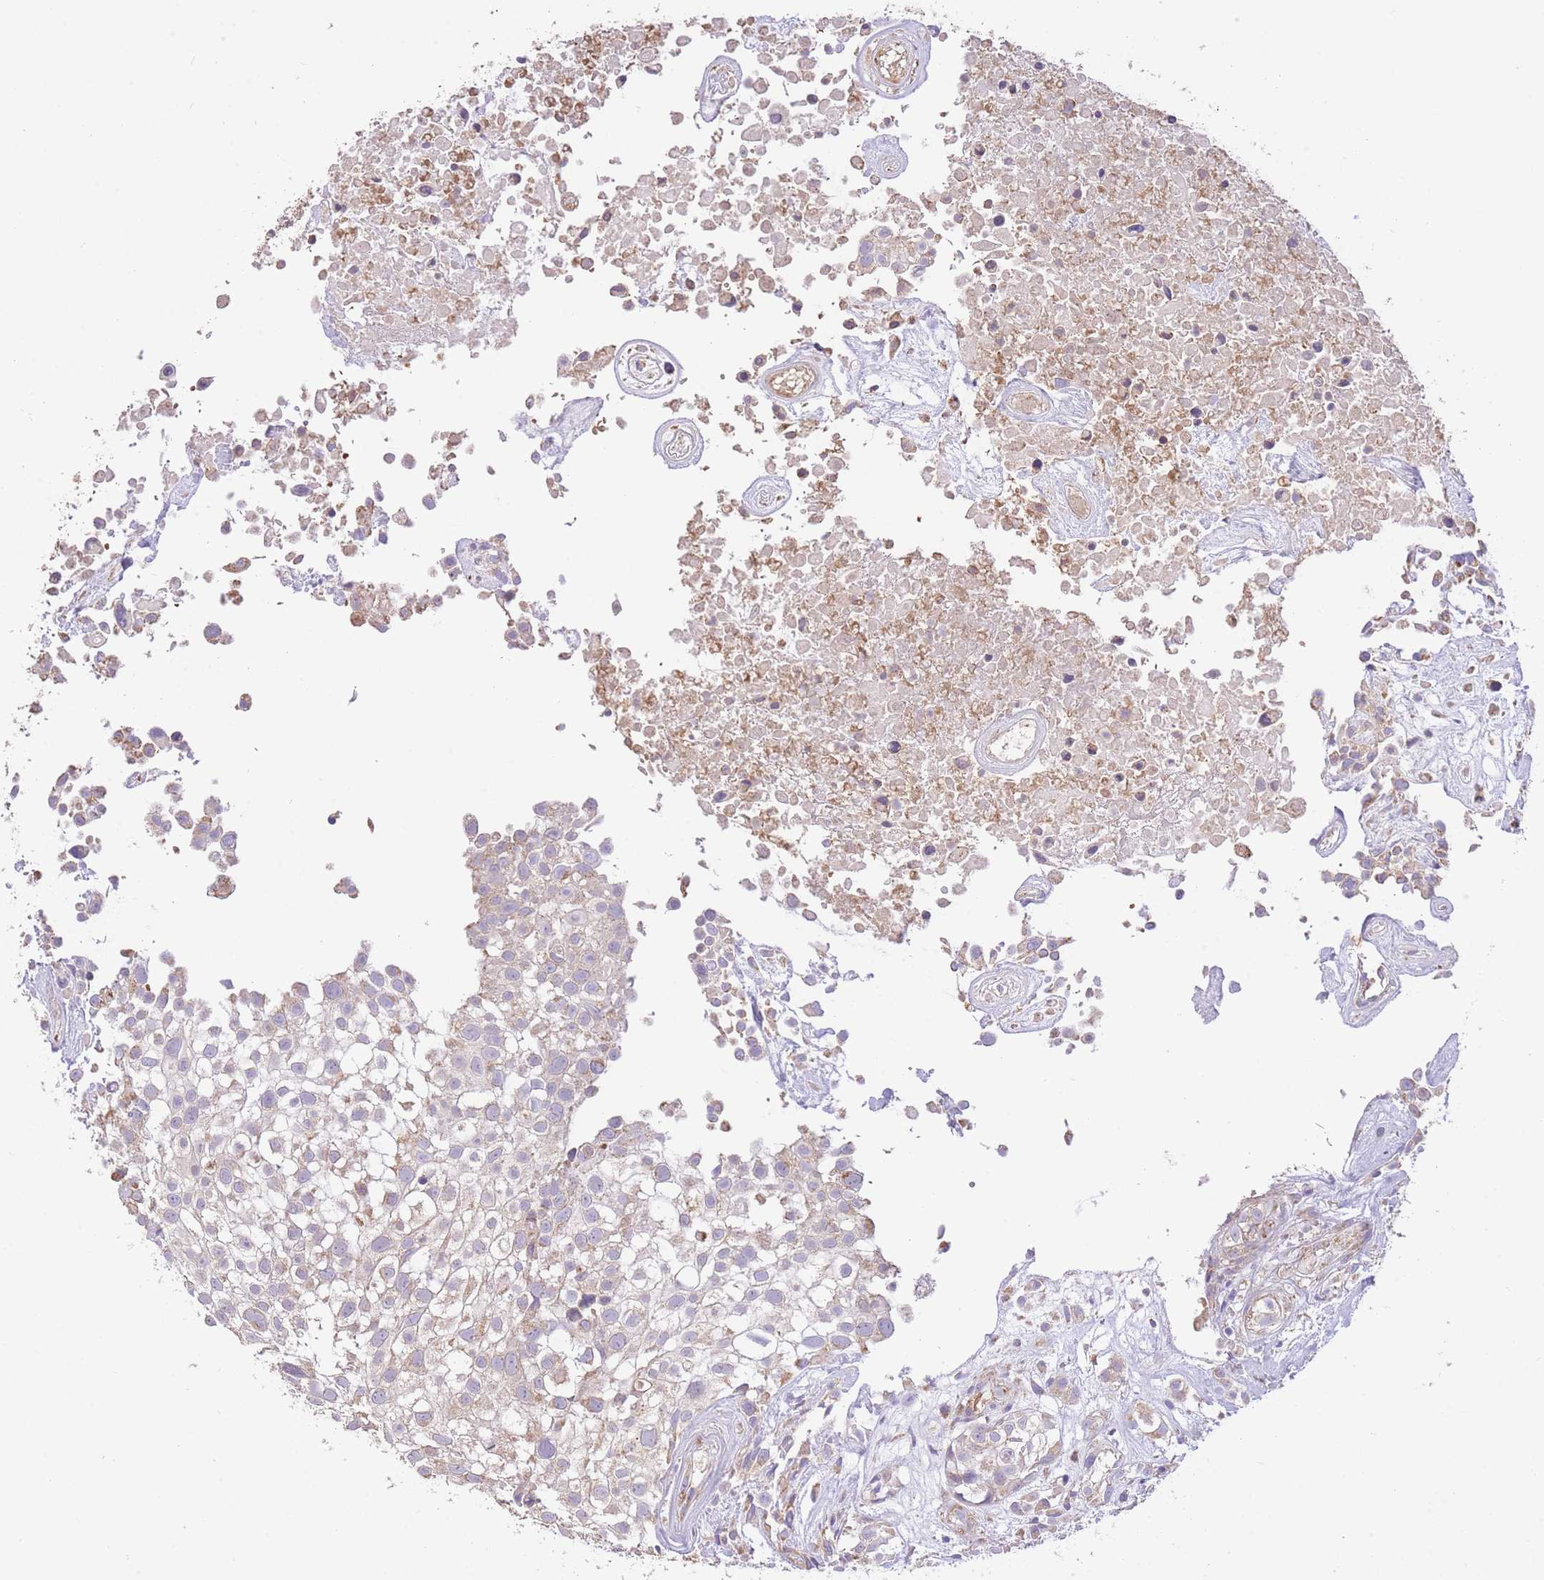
{"staining": {"intensity": "weak", "quantity": "<25%", "location": "cytoplasmic/membranous"}, "tissue": "urothelial cancer", "cell_type": "Tumor cells", "image_type": "cancer", "snomed": [{"axis": "morphology", "description": "Urothelial carcinoma, High grade"}, {"axis": "topography", "description": "Urinary bladder"}], "caption": "Tumor cells are negative for brown protein staining in urothelial cancer. (DAB (3,3'-diaminobenzidine) IHC, high magnification).", "gene": "PREP", "patient": {"sex": "male", "age": 56}}